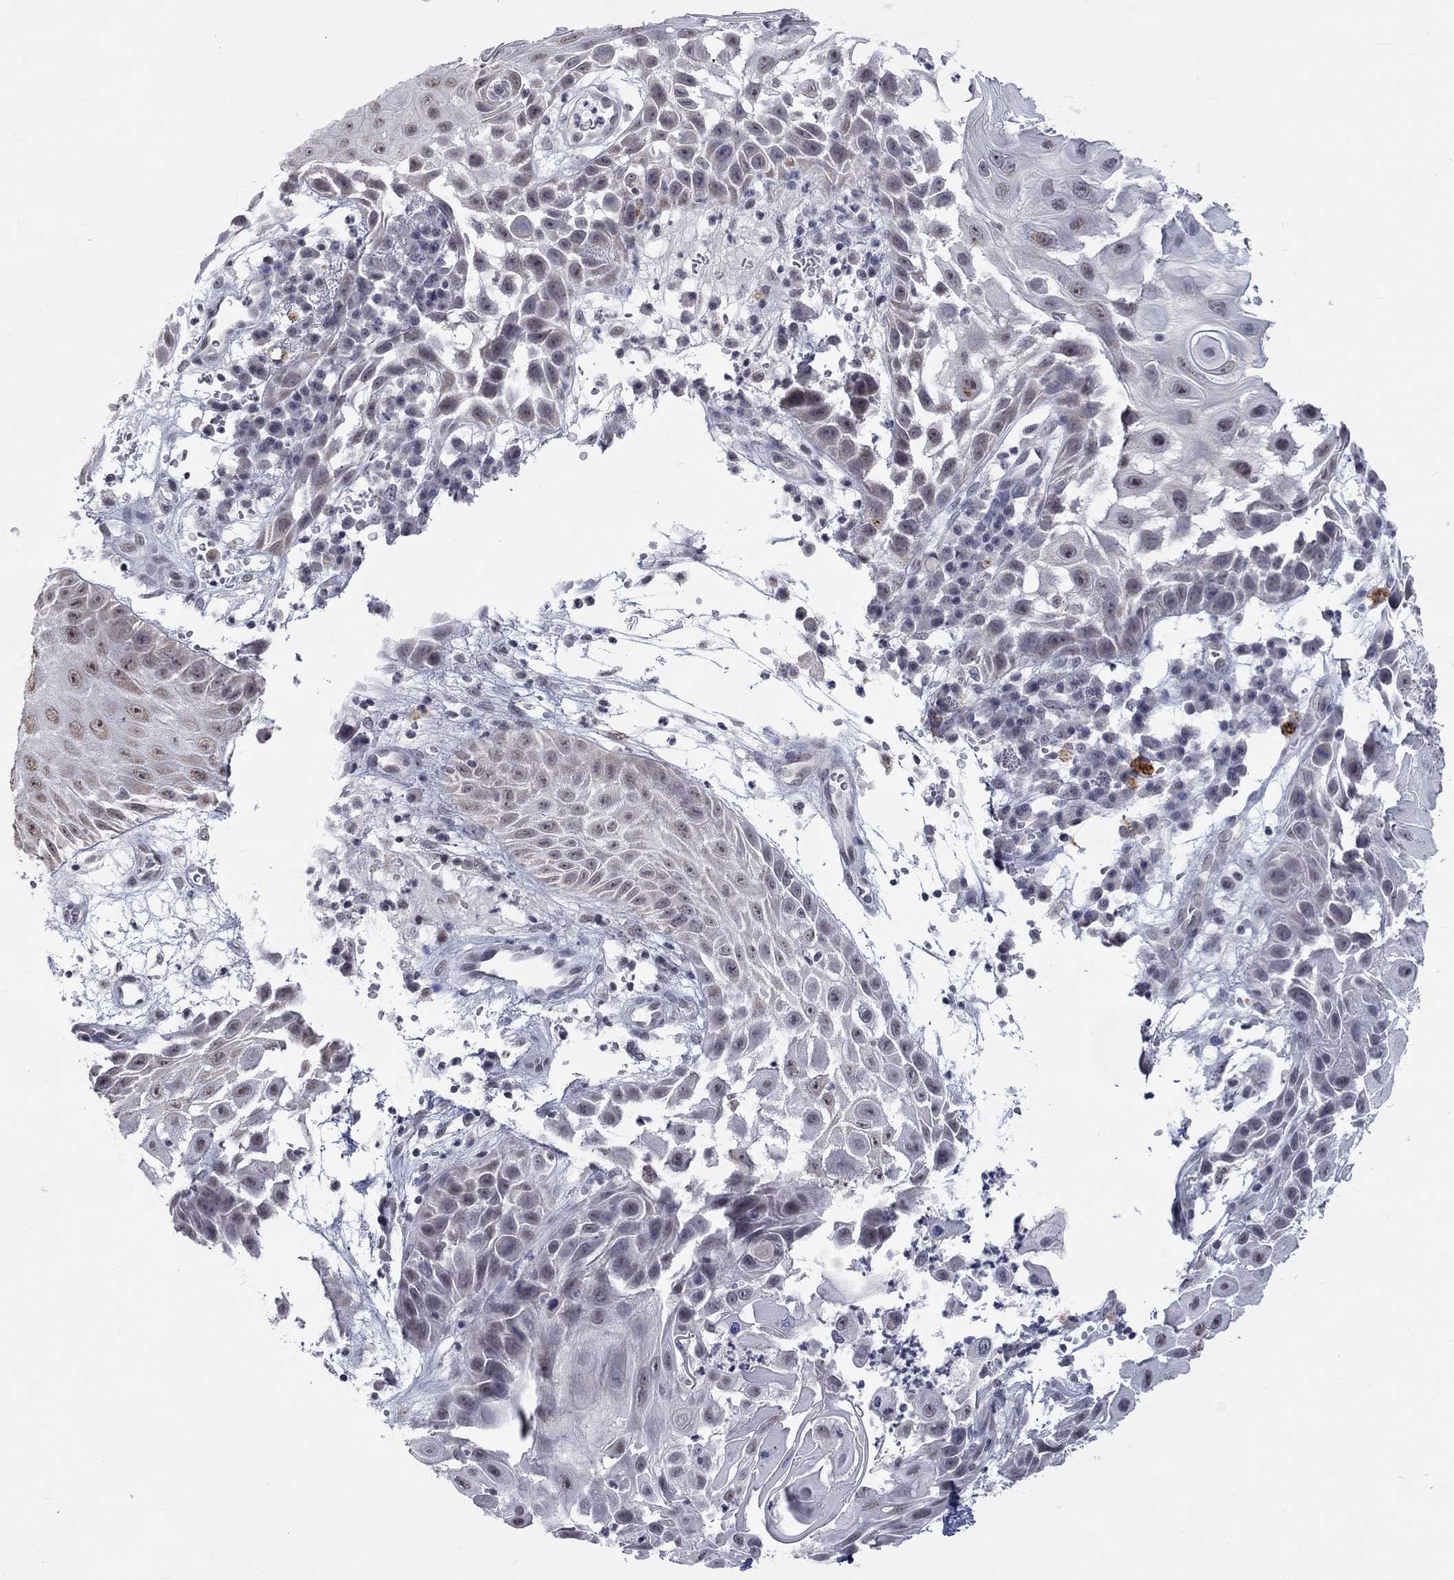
{"staining": {"intensity": "weak", "quantity": "<25%", "location": "nuclear"}, "tissue": "skin cancer", "cell_type": "Tumor cells", "image_type": "cancer", "snomed": [{"axis": "morphology", "description": "Normal tissue, NOS"}, {"axis": "morphology", "description": "Squamous cell carcinoma, NOS"}, {"axis": "topography", "description": "Skin"}], "caption": "Immunohistochemical staining of skin cancer (squamous cell carcinoma) displays no significant expression in tumor cells.", "gene": "TMEM143", "patient": {"sex": "male", "age": 79}}